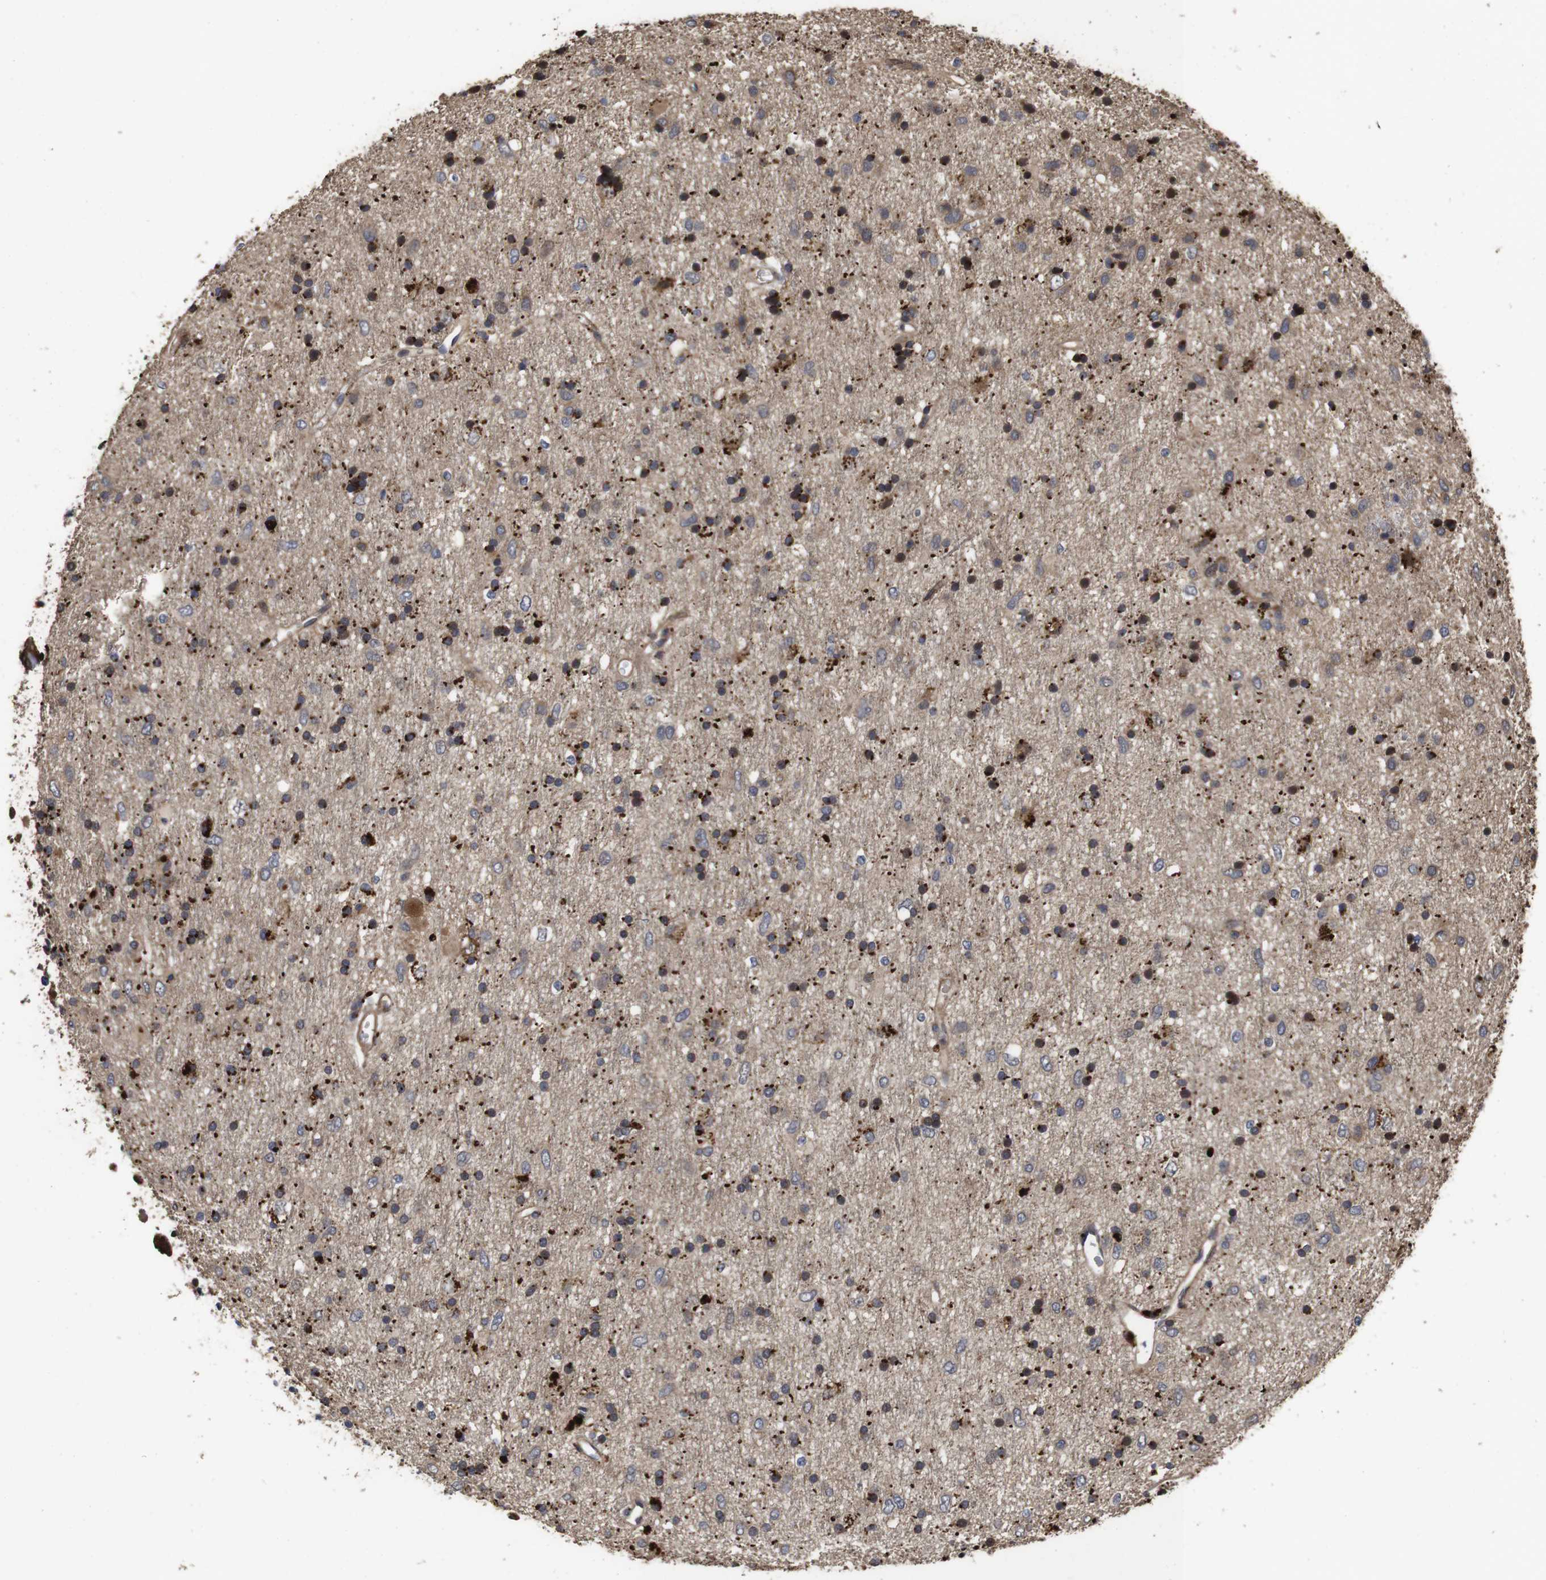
{"staining": {"intensity": "moderate", "quantity": ">75%", "location": "cytoplasmic/membranous"}, "tissue": "glioma", "cell_type": "Tumor cells", "image_type": "cancer", "snomed": [{"axis": "morphology", "description": "Glioma, malignant, Low grade"}, {"axis": "topography", "description": "Brain"}], "caption": "This photomicrograph demonstrates IHC staining of glioma, with medium moderate cytoplasmic/membranous positivity in approximately >75% of tumor cells.", "gene": "PTPN14", "patient": {"sex": "male", "age": 77}}